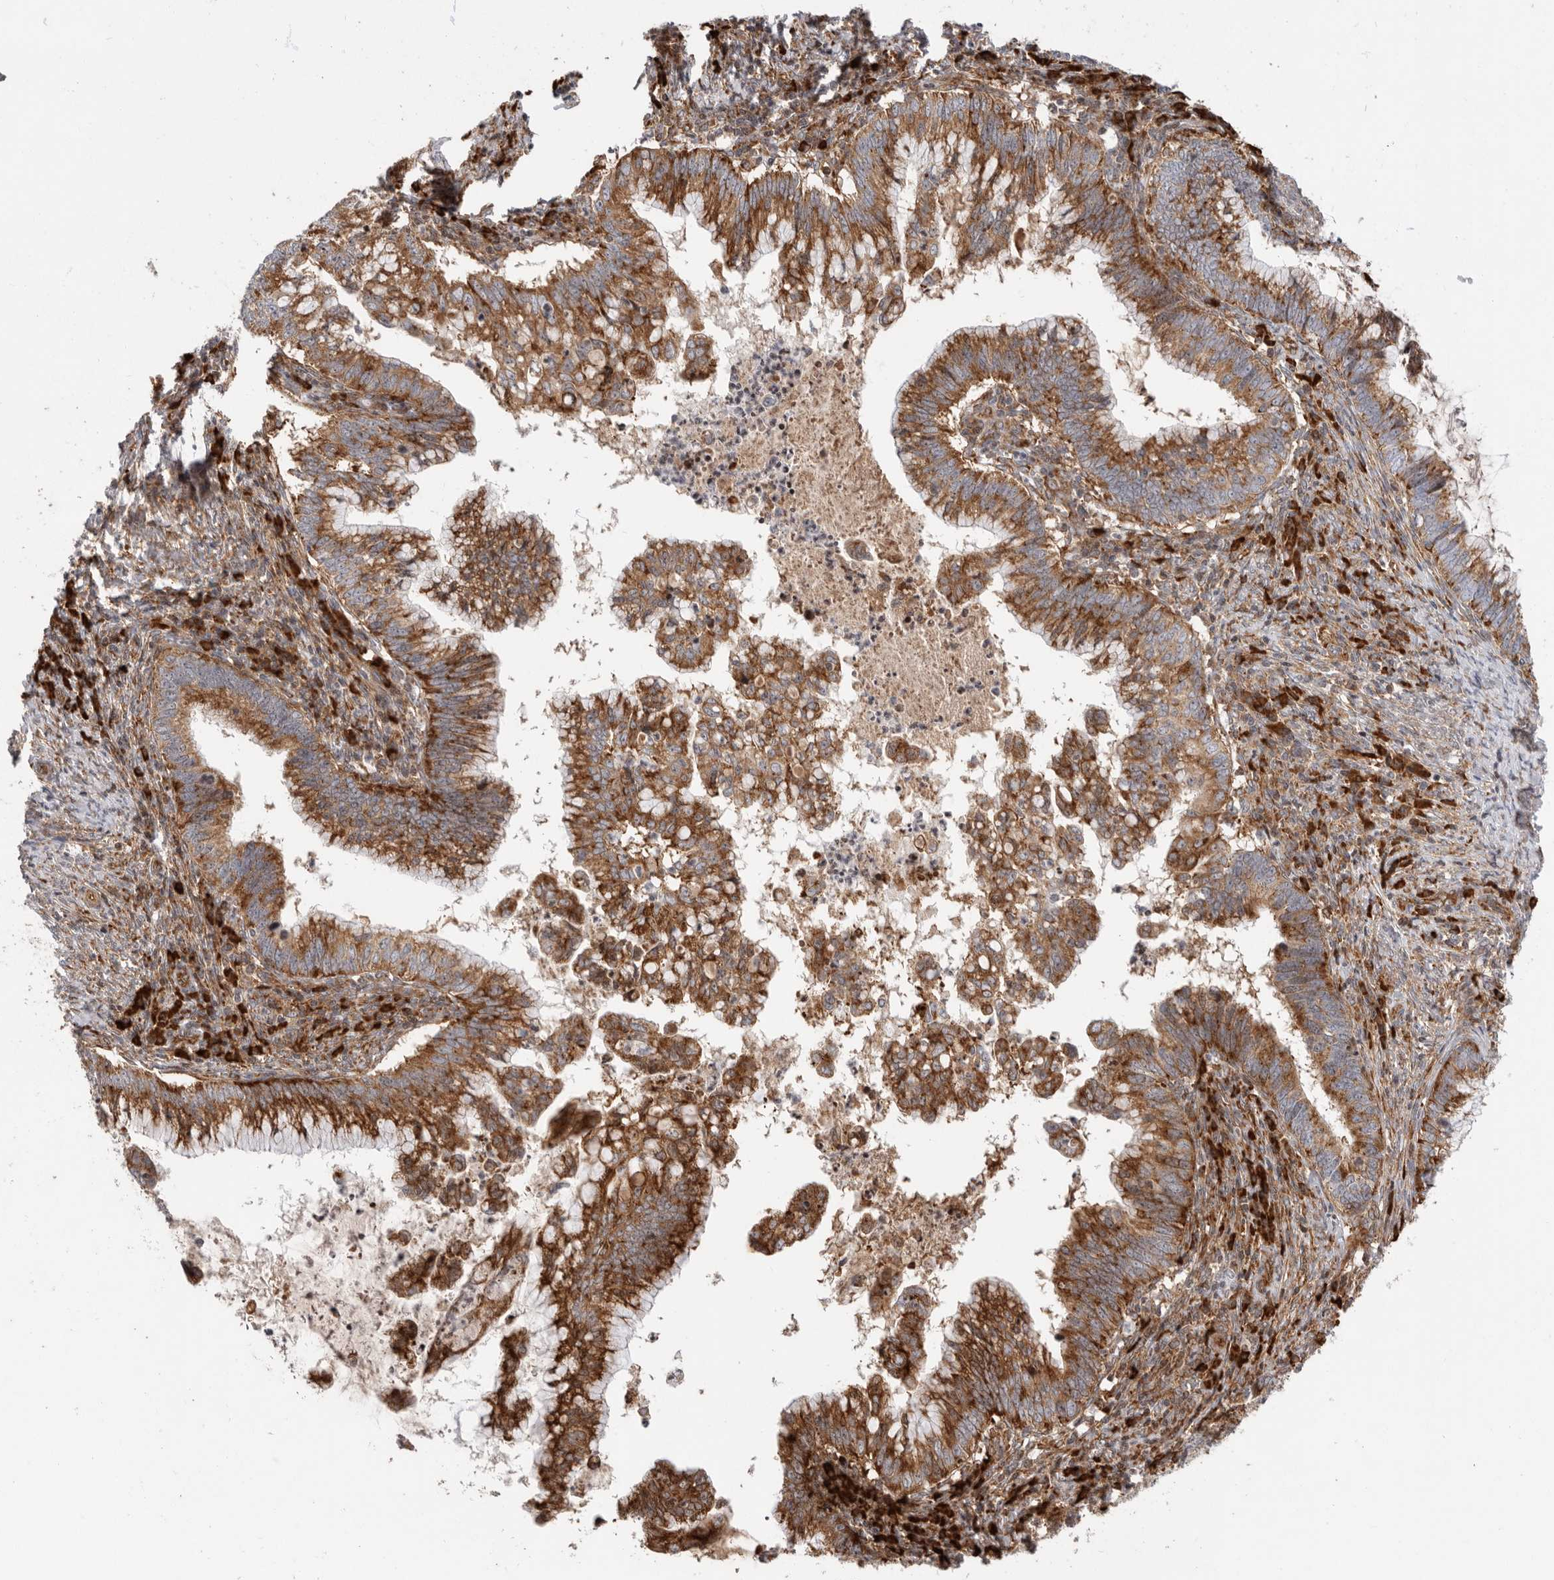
{"staining": {"intensity": "moderate", "quantity": ">75%", "location": "cytoplasmic/membranous"}, "tissue": "cervical cancer", "cell_type": "Tumor cells", "image_type": "cancer", "snomed": [{"axis": "morphology", "description": "Adenocarcinoma, NOS"}, {"axis": "topography", "description": "Cervix"}], "caption": "The histopathology image demonstrates immunohistochemical staining of cervical adenocarcinoma. There is moderate cytoplasmic/membranous expression is seen in about >75% of tumor cells. The staining was performed using DAB (3,3'-diaminobenzidine), with brown indicating positive protein expression. Nuclei are stained blue with hematoxylin.", "gene": "FZD3", "patient": {"sex": "female", "age": 36}}